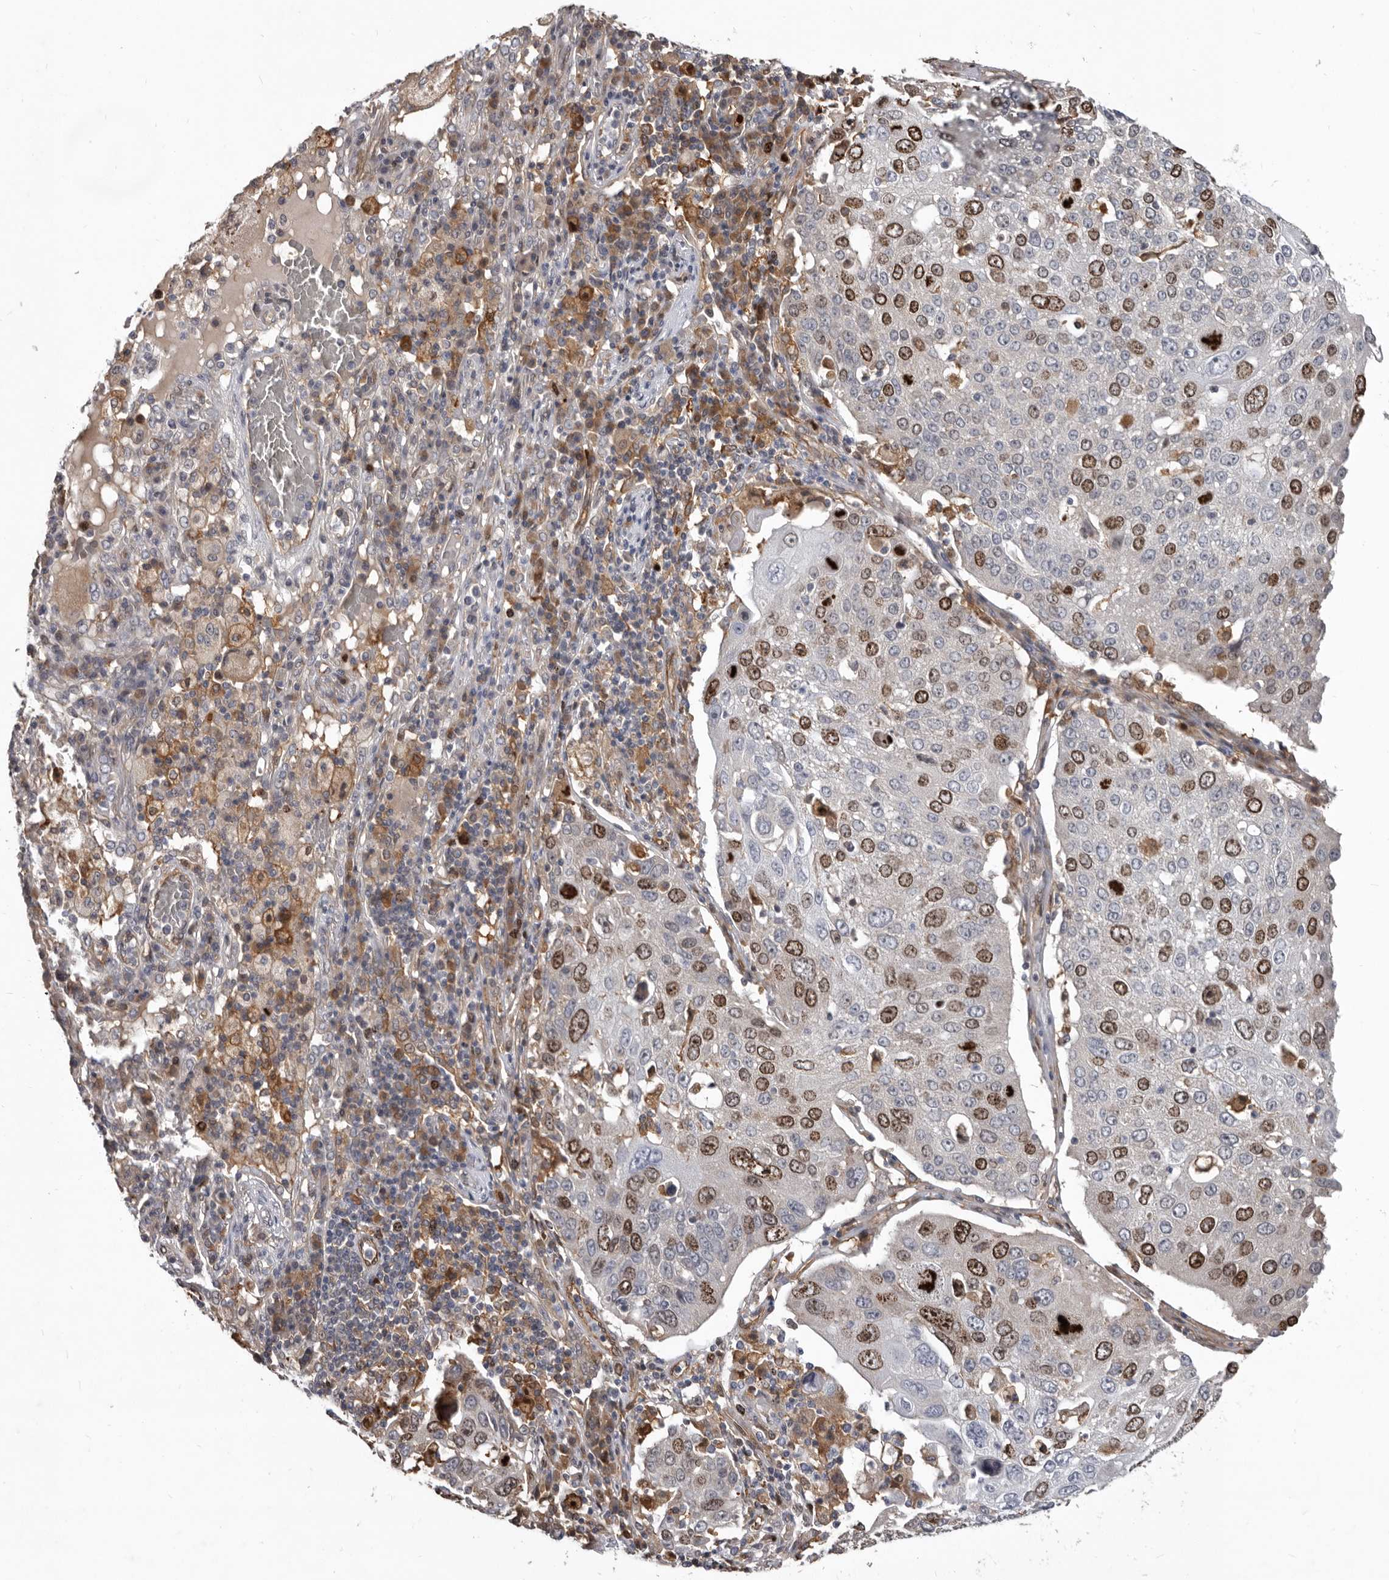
{"staining": {"intensity": "moderate", "quantity": "25%-75%", "location": "nuclear"}, "tissue": "lung cancer", "cell_type": "Tumor cells", "image_type": "cancer", "snomed": [{"axis": "morphology", "description": "Squamous cell carcinoma, NOS"}, {"axis": "topography", "description": "Lung"}], "caption": "Squamous cell carcinoma (lung) stained with DAB (3,3'-diaminobenzidine) immunohistochemistry exhibits medium levels of moderate nuclear positivity in approximately 25%-75% of tumor cells.", "gene": "CDCA8", "patient": {"sex": "male", "age": 65}}